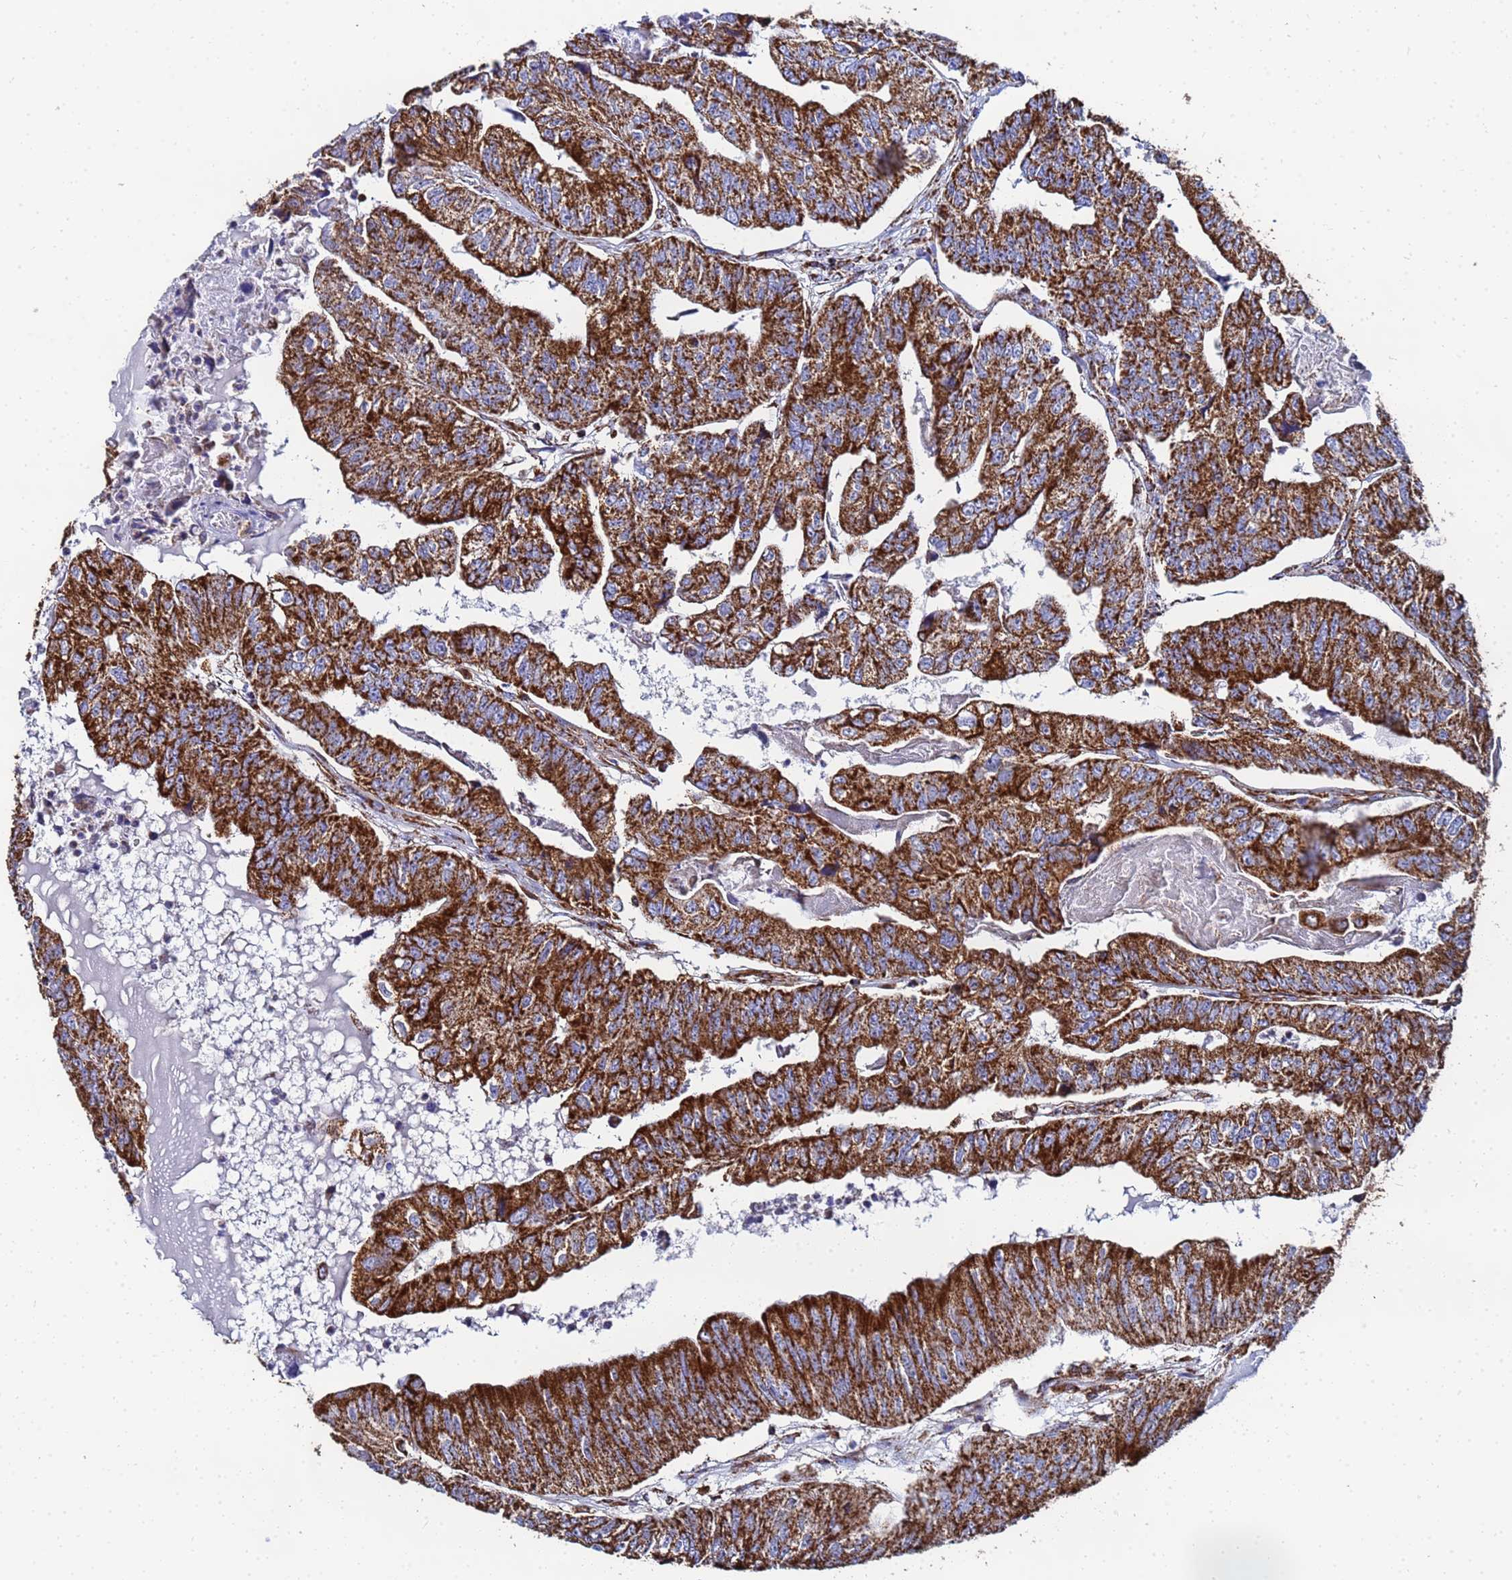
{"staining": {"intensity": "strong", "quantity": ">75%", "location": "cytoplasmic/membranous"}, "tissue": "colorectal cancer", "cell_type": "Tumor cells", "image_type": "cancer", "snomed": [{"axis": "morphology", "description": "Adenocarcinoma, NOS"}, {"axis": "topography", "description": "Colon"}], "caption": "Human colorectal cancer stained for a protein (brown) reveals strong cytoplasmic/membranous positive staining in about >75% of tumor cells.", "gene": "GLUD1", "patient": {"sex": "female", "age": 67}}